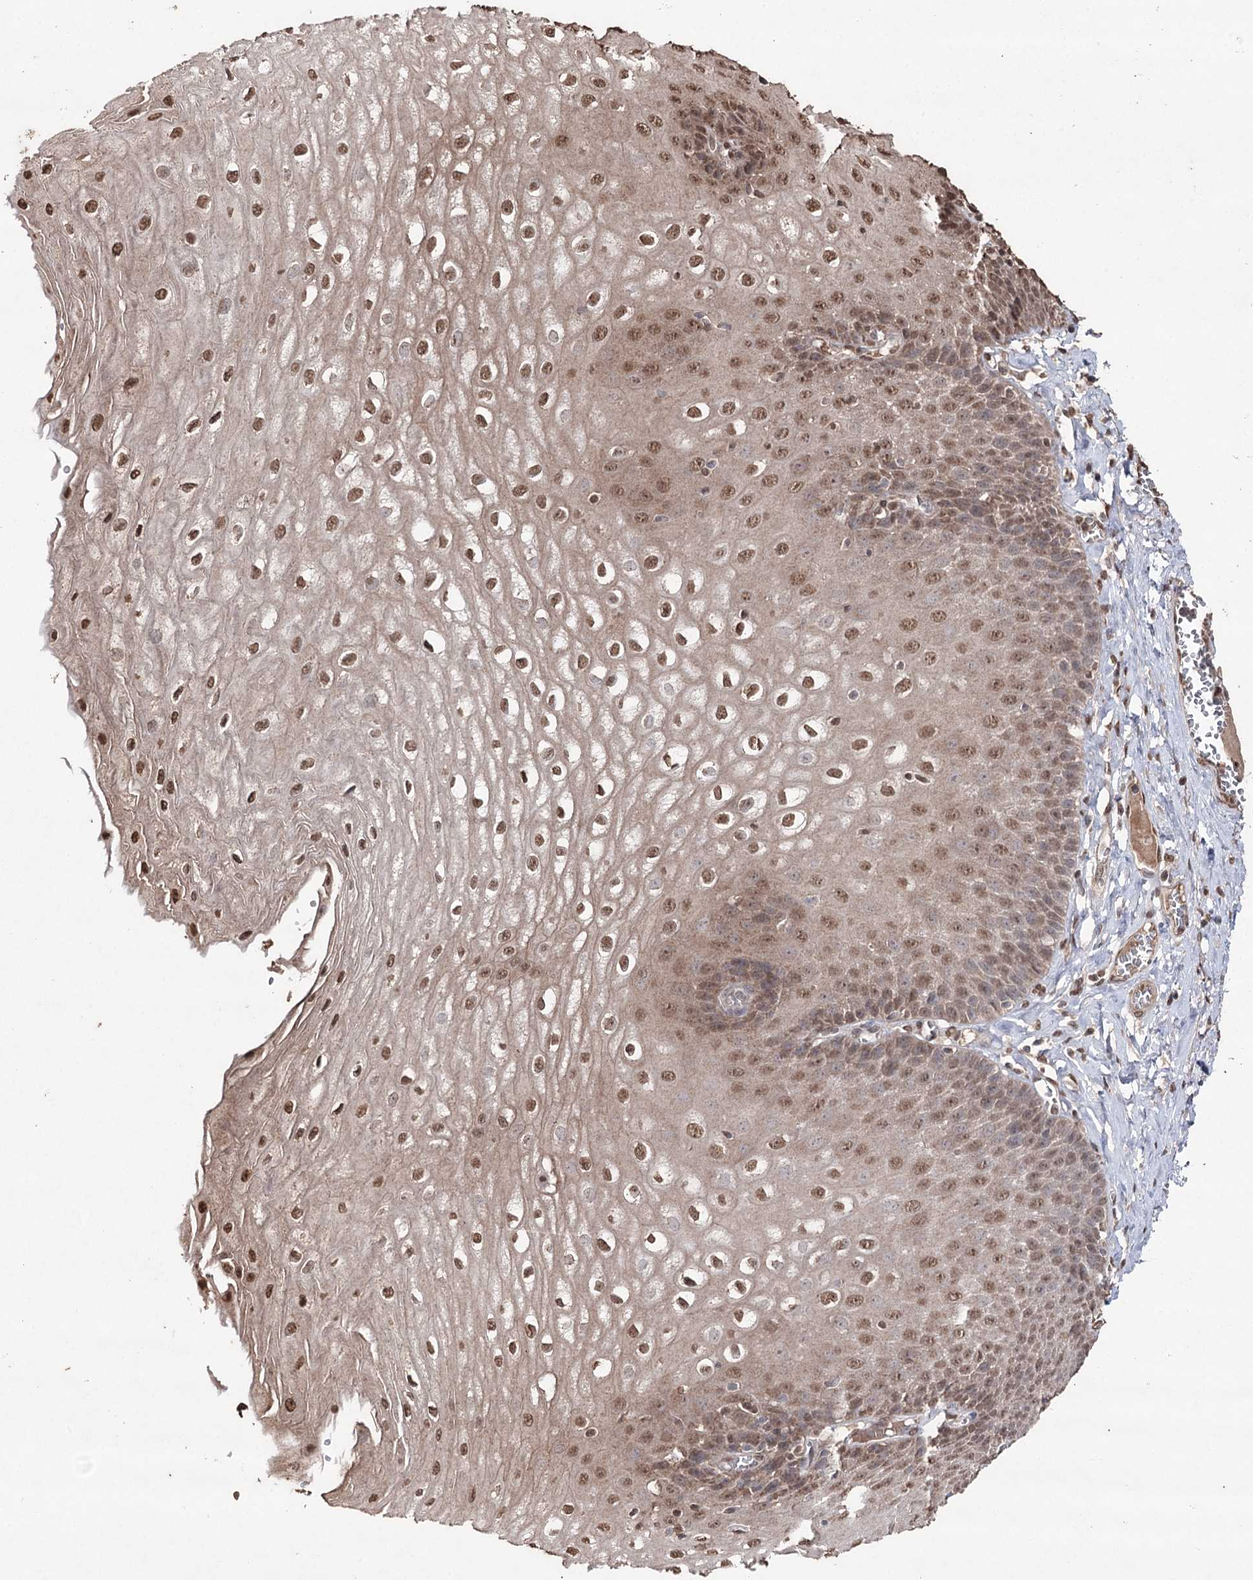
{"staining": {"intensity": "moderate", "quantity": ">75%", "location": "nuclear"}, "tissue": "esophagus", "cell_type": "Squamous epithelial cells", "image_type": "normal", "snomed": [{"axis": "morphology", "description": "Normal tissue, NOS"}, {"axis": "topography", "description": "Esophagus"}], "caption": "DAB (3,3'-diaminobenzidine) immunohistochemical staining of normal human esophagus displays moderate nuclear protein expression in about >75% of squamous epithelial cells.", "gene": "ATG14", "patient": {"sex": "male", "age": 60}}